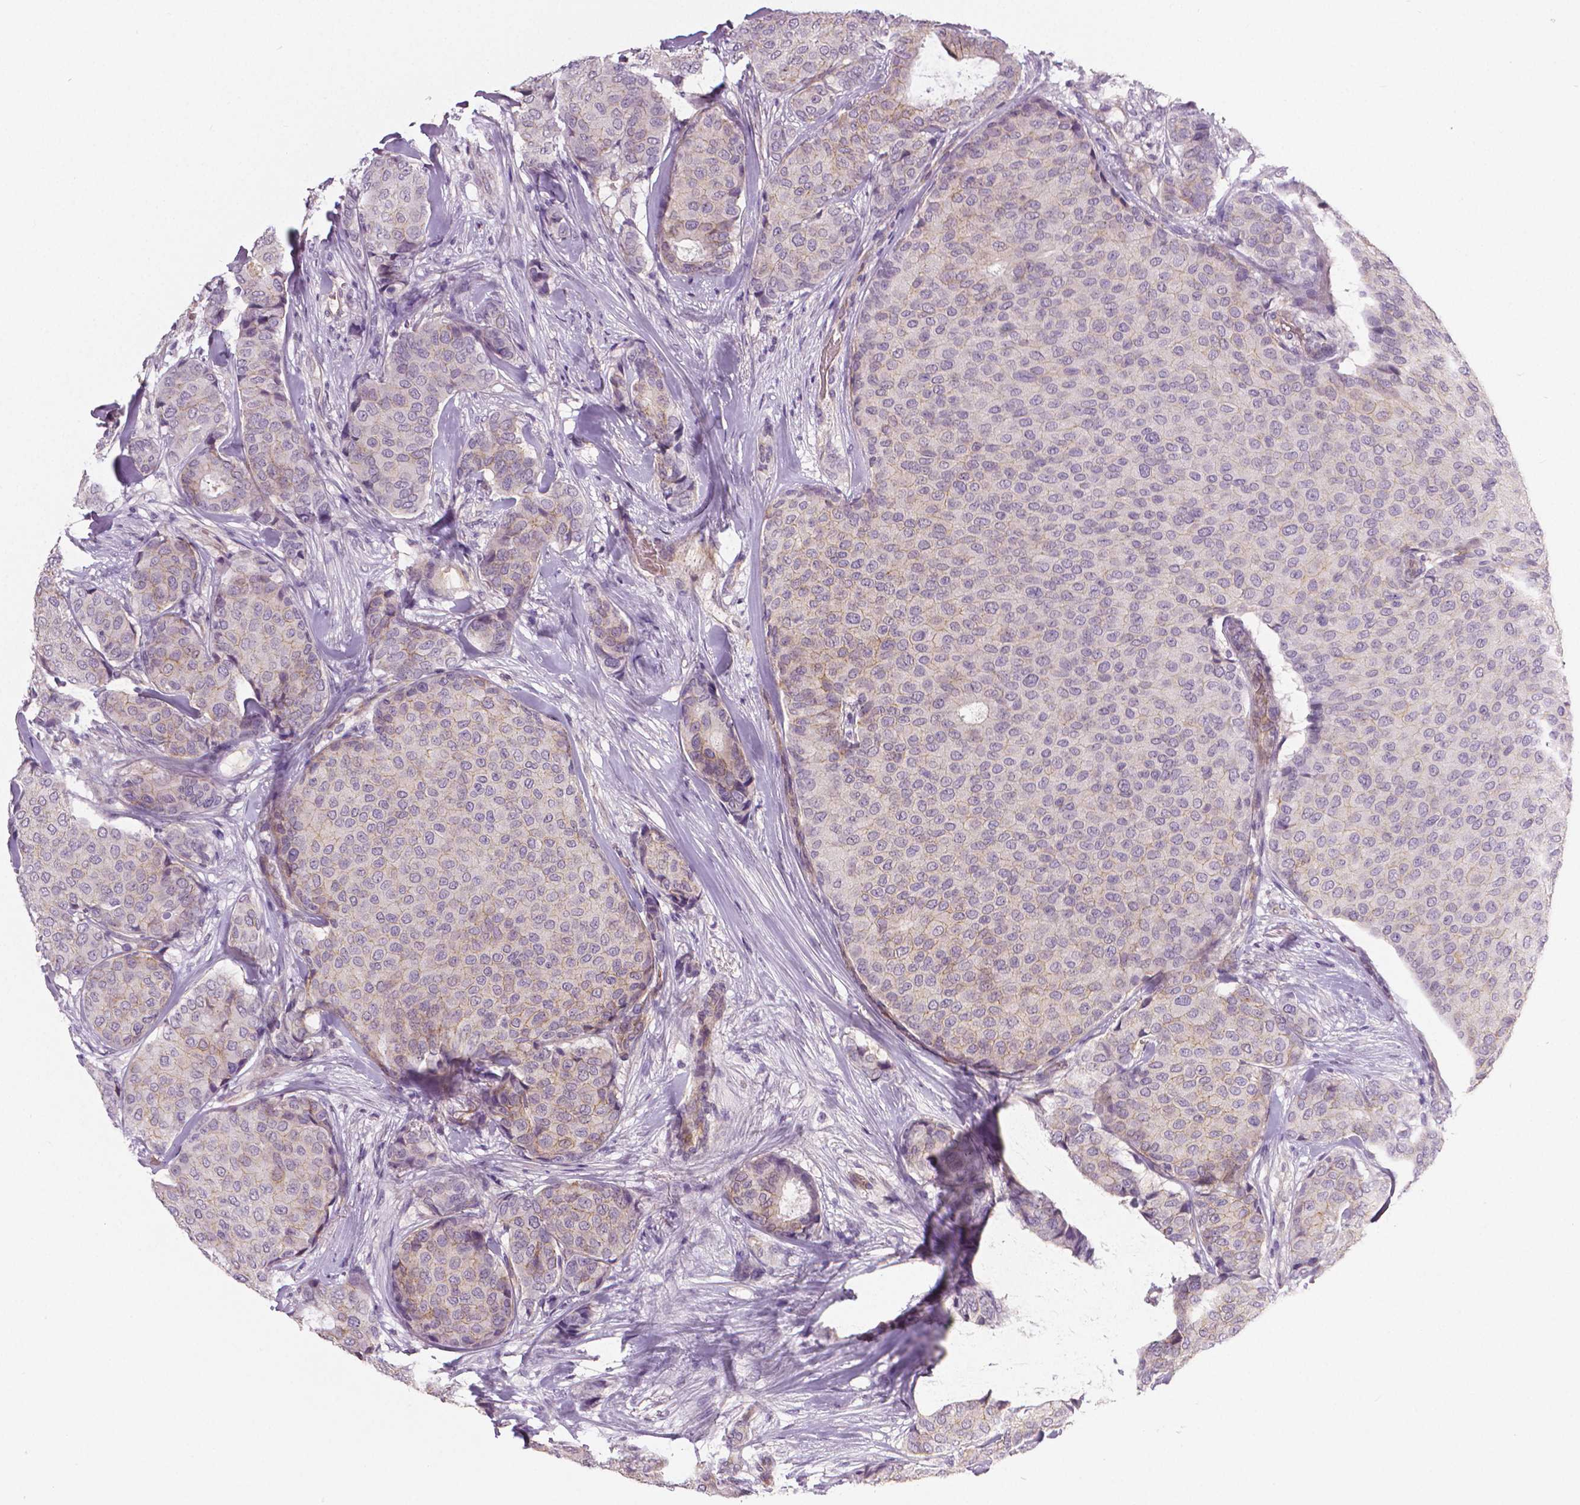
{"staining": {"intensity": "negative", "quantity": "none", "location": "none"}, "tissue": "breast cancer", "cell_type": "Tumor cells", "image_type": "cancer", "snomed": [{"axis": "morphology", "description": "Duct carcinoma"}, {"axis": "topography", "description": "Breast"}], "caption": "Tumor cells are negative for brown protein staining in breast cancer (intraductal carcinoma).", "gene": "FLT1", "patient": {"sex": "female", "age": 75}}